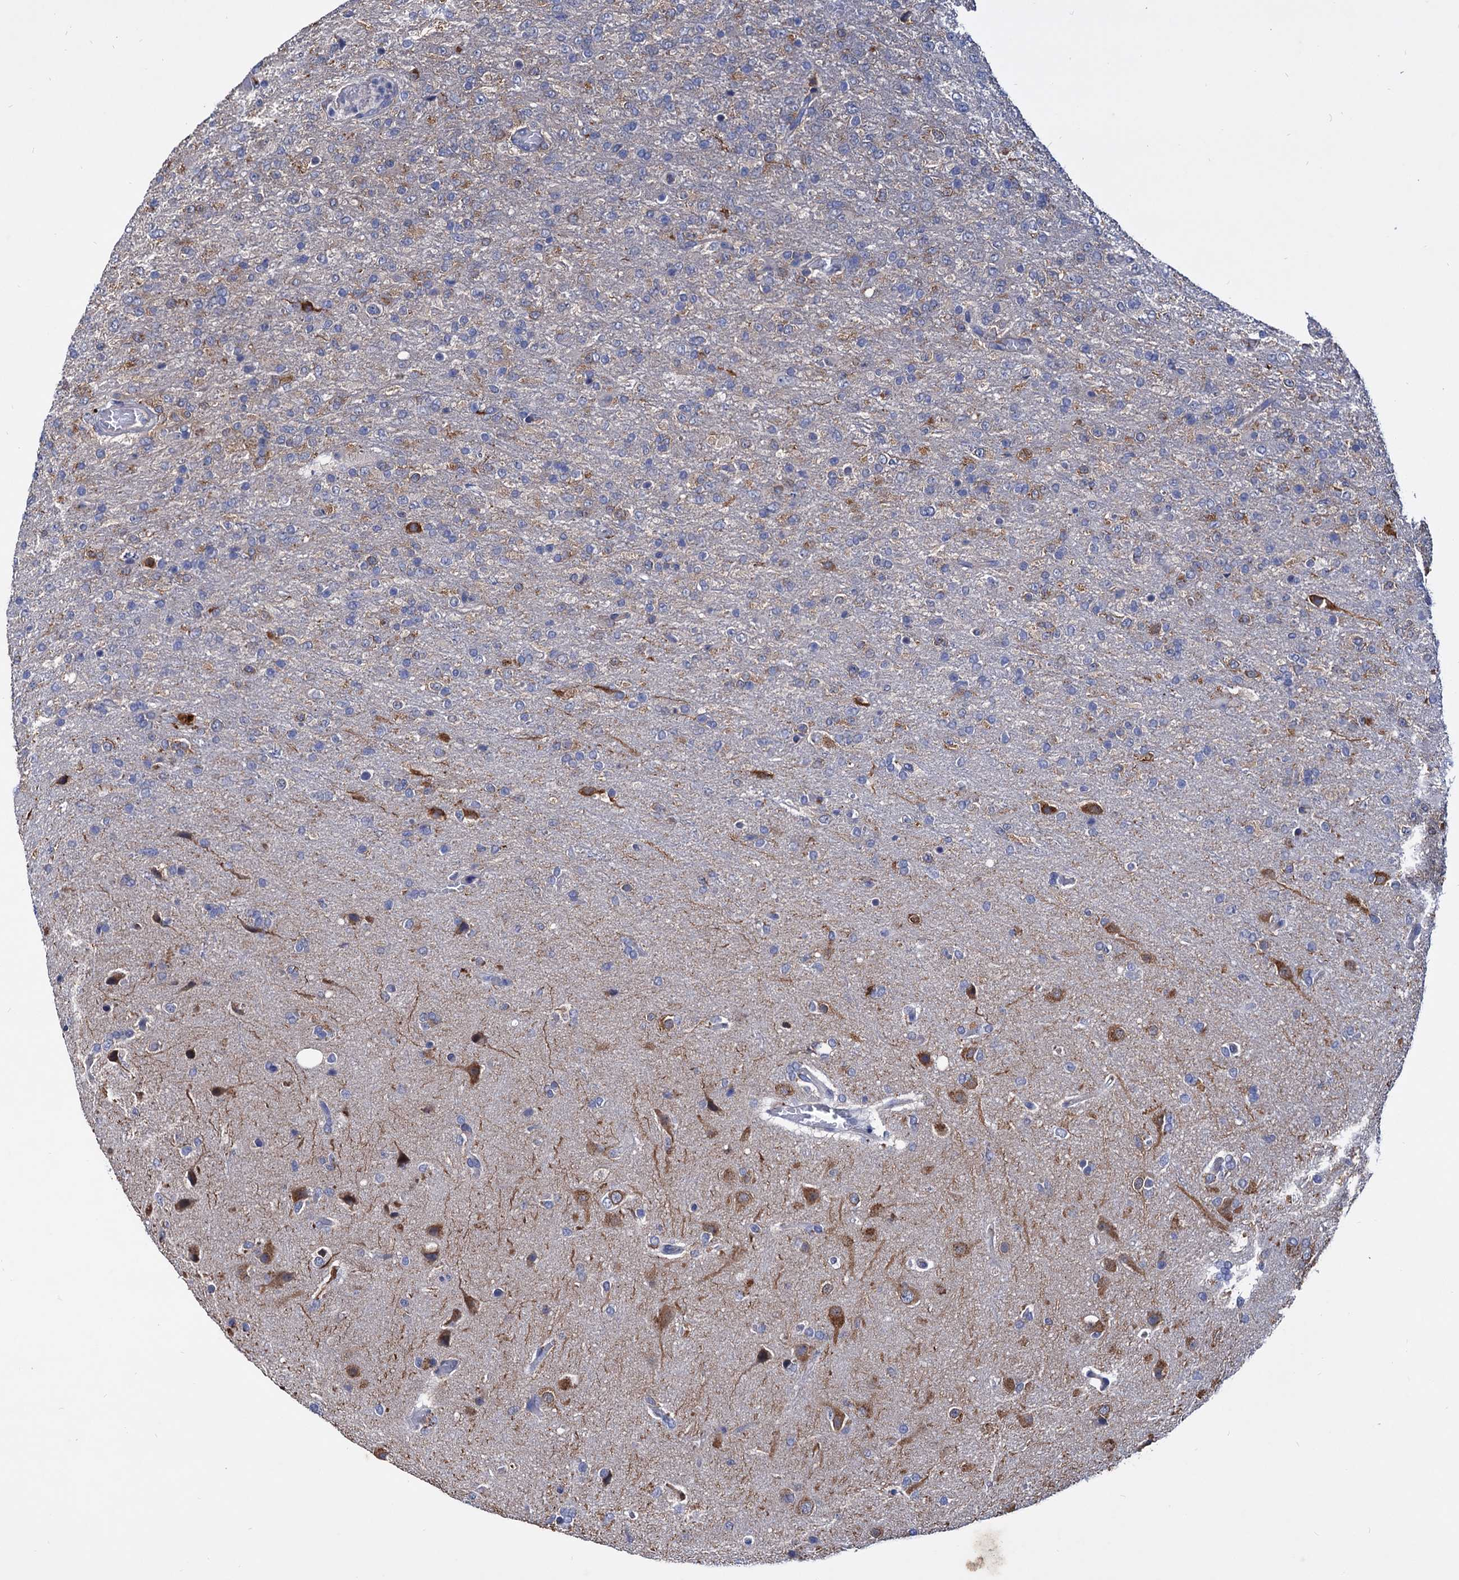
{"staining": {"intensity": "negative", "quantity": "none", "location": "none"}, "tissue": "glioma", "cell_type": "Tumor cells", "image_type": "cancer", "snomed": [{"axis": "morphology", "description": "Glioma, malignant, High grade"}, {"axis": "topography", "description": "Brain"}], "caption": "High power microscopy photomicrograph of an IHC micrograph of high-grade glioma (malignant), revealing no significant positivity in tumor cells.", "gene": "NPAS4", "patient": {"sex": "female", "age": 74}}